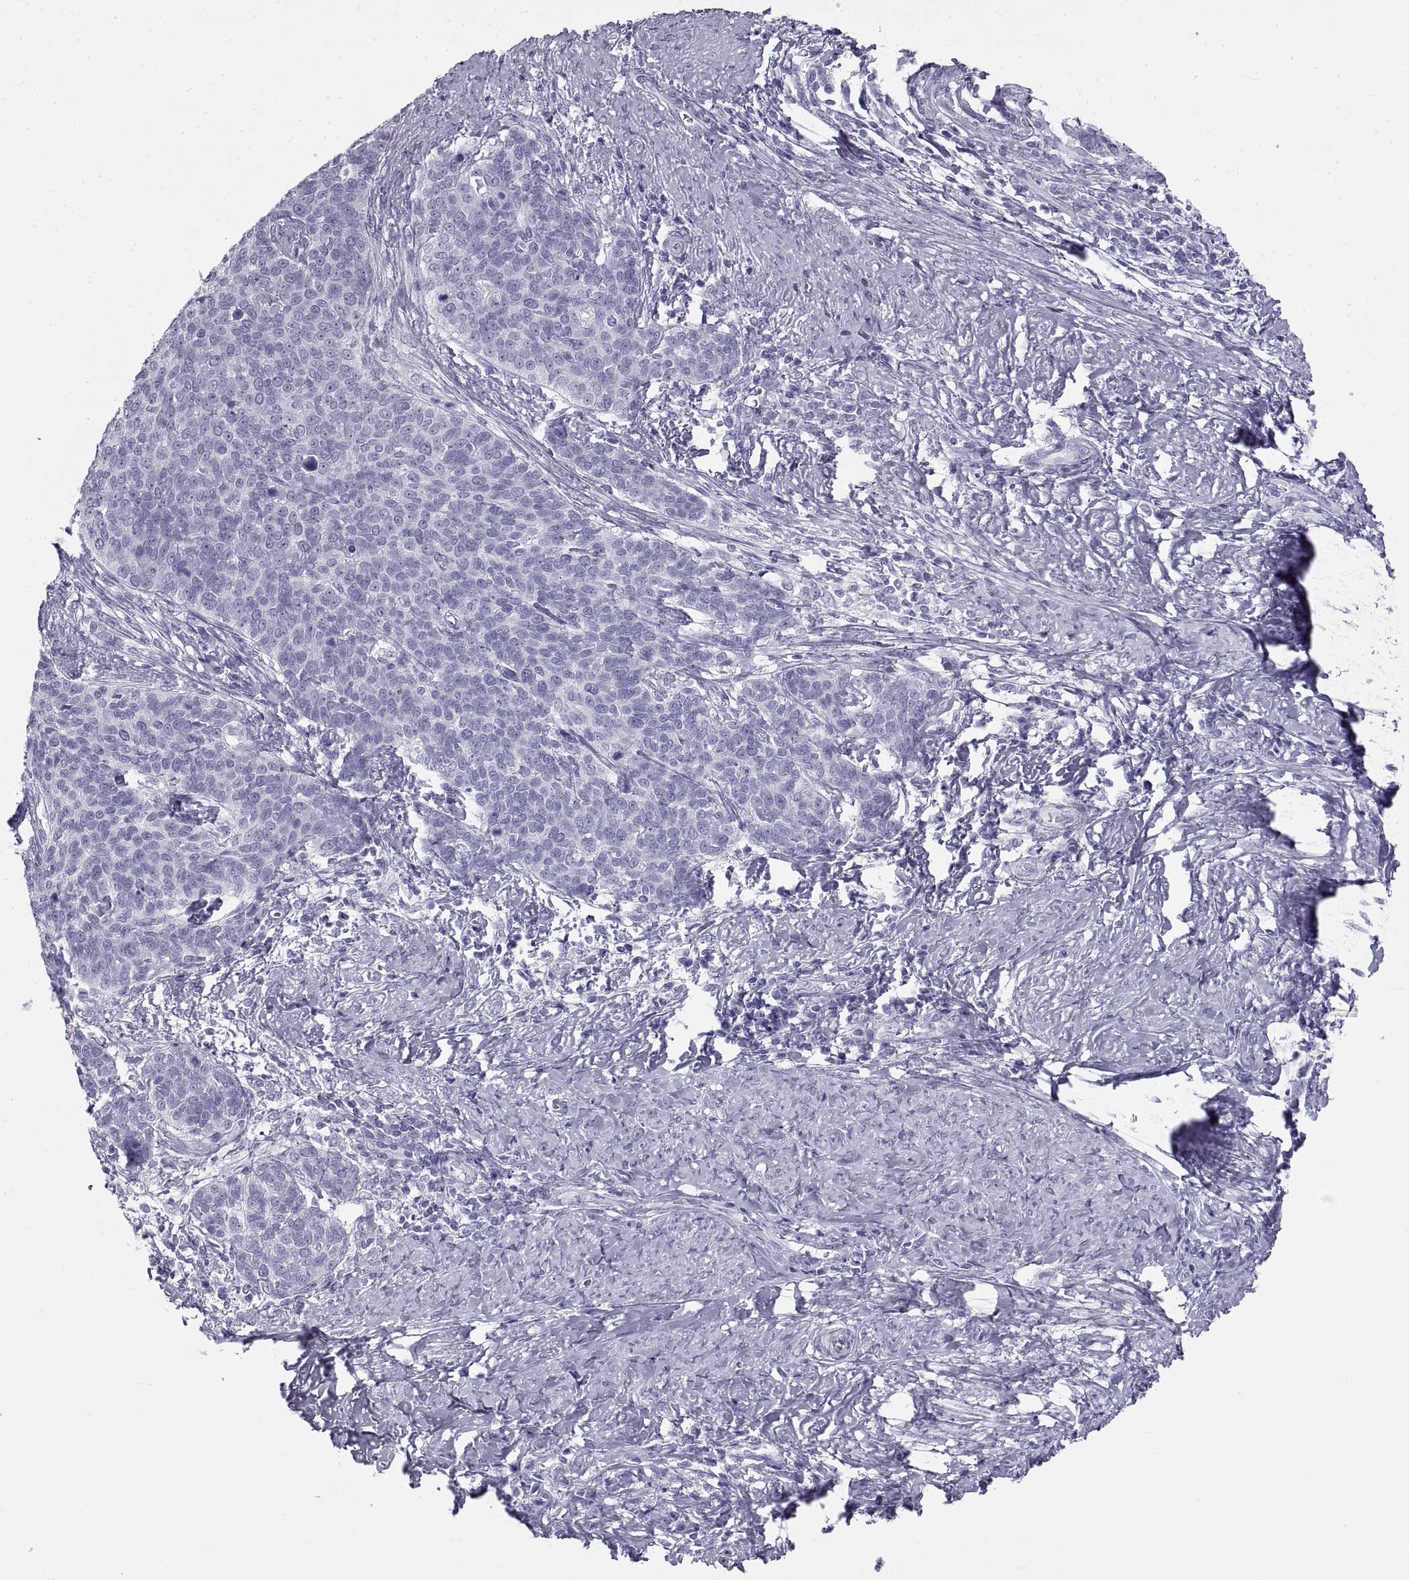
{"staining": {"intensity": "negative", "quantity": "none", "location": "none"}, "tissue": "cervical cancer", "cell_type": "Tumor cells", "image_type": "cancer", "snomed": [{"axis": "morphology", "description": "Squamous cell carcinoma, NOS"}, {"axis": "topography", "description": "Cervix"}], "caption": "This micrograph is of squamous cell carcinoma (cervical) stained with immunohistochemistry to label a protein in brown with the nuclei are counter-stained blue. There is no staining in tumor cells.", "gene": "RLBP1", "patient": {"sex": "female", "age": 39}}